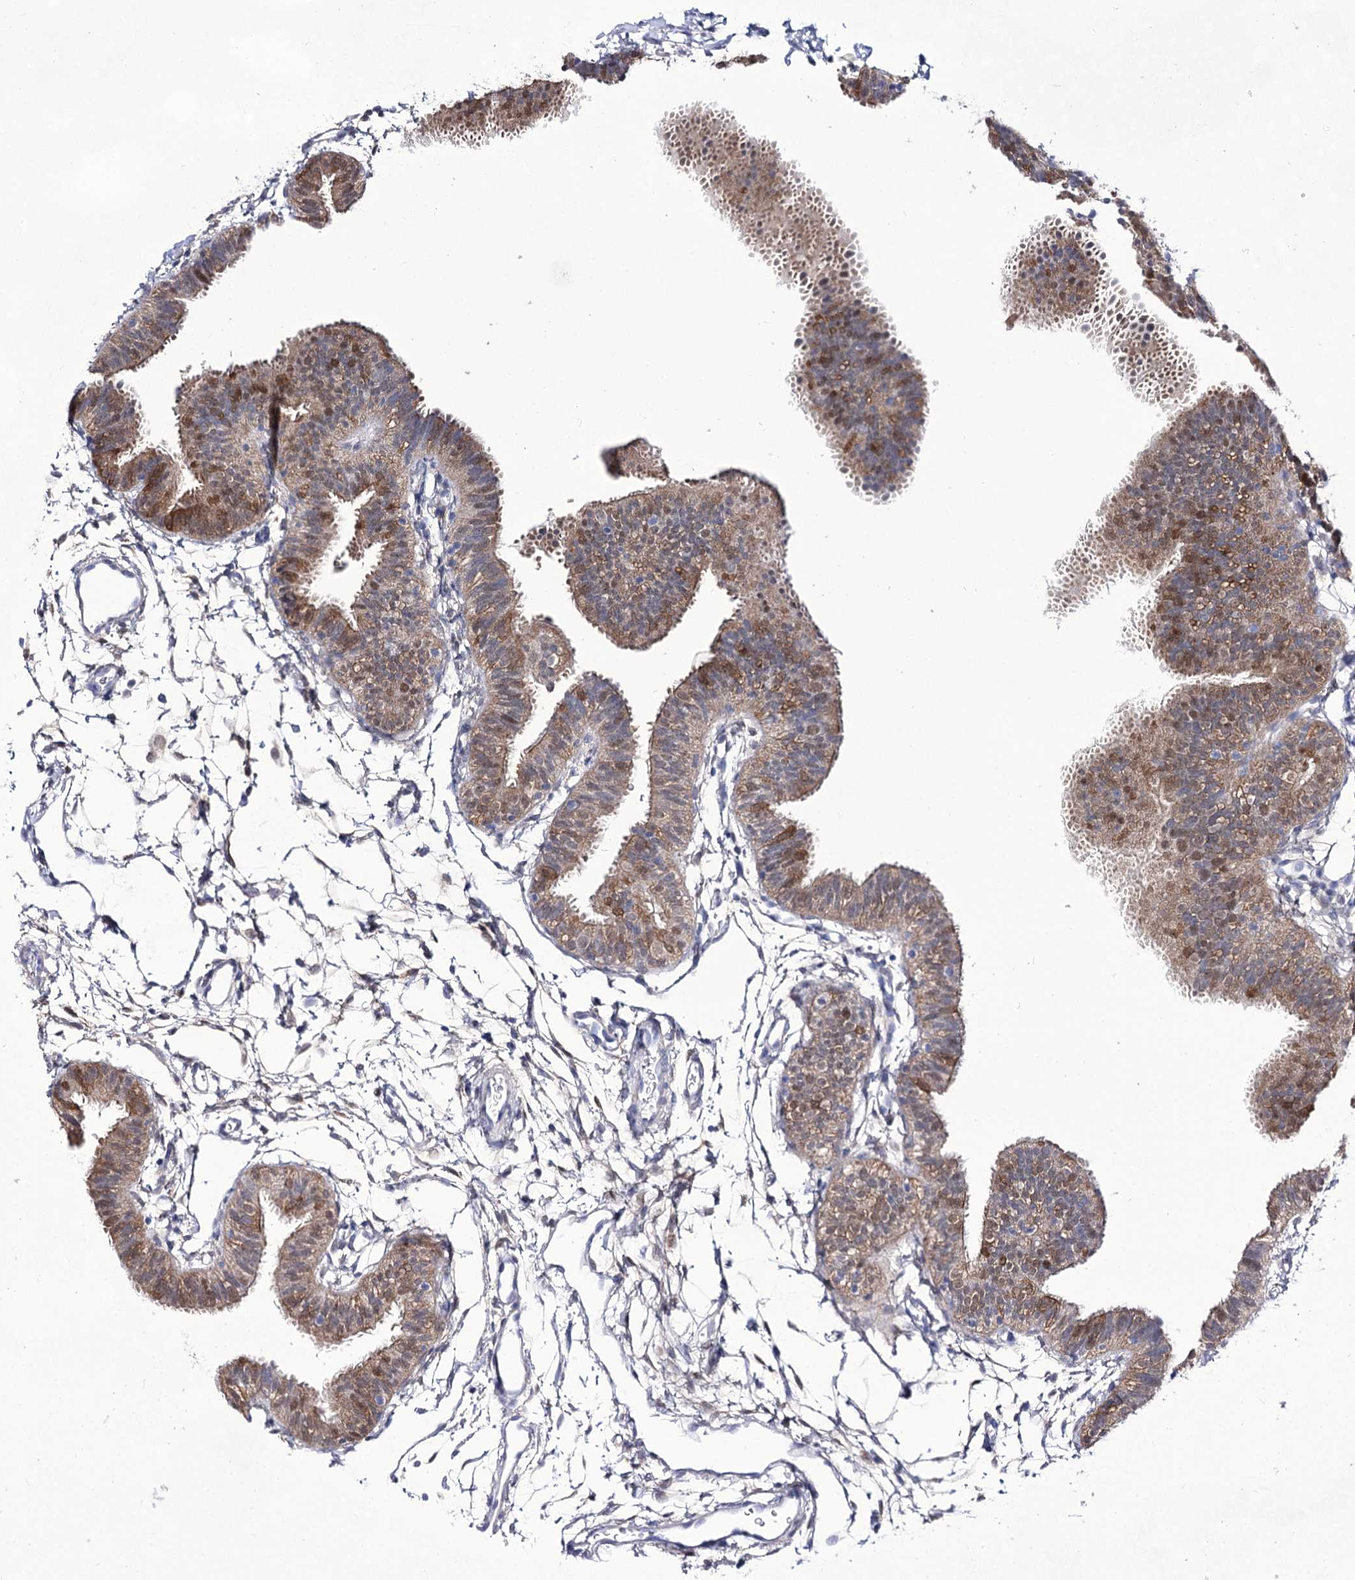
{"staining": {"intensity": "strong", "quantity": "25%-75%", "location": "cytoplasmic/membranous,nuclear"}, "tissue": "fallopian tube", "cell_type": "Glandular cells", "image_type": "normal", "snomed": [{"axis": "morphology", "description": "Normal tissue, NOS"}, {"axis": "topography", "description": "Fallopian tube"}], "caption": "High-power microscopy captured an IHC histopathology image of normal fallopian tube, revealing strong cytoplasmic/membranous,nuclear expression in approximately 25%-75% of glandular cells. (DAB IHC, brown staining for protein, blue staining for nuclei).", "gene": "UGDH", "patient": {"sex": "female", "age": 35}}